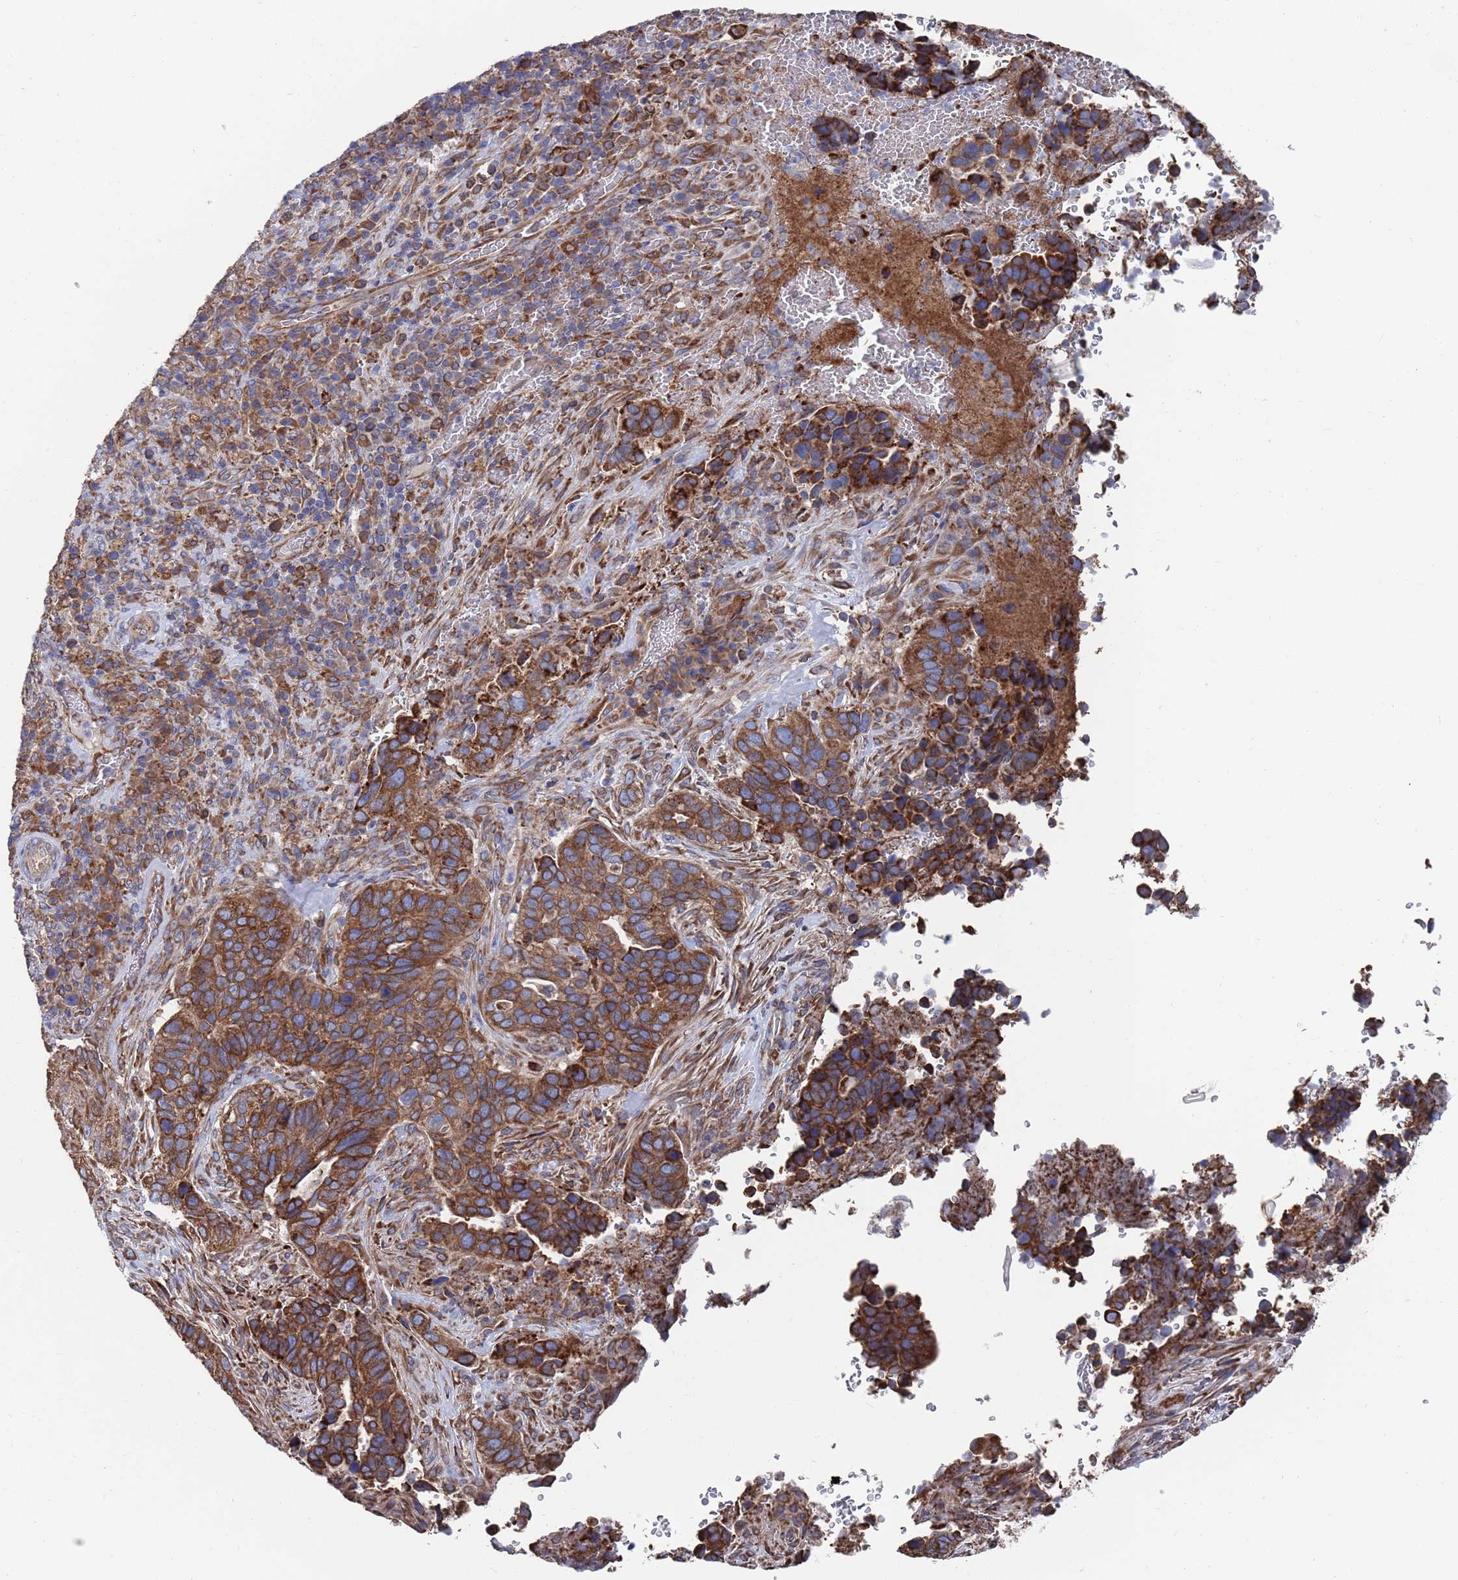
{"staining": {"intensity": "moderate", "quantity": ">75%", "location": "cytoplasmic/membranous"}, "tissue": "cervical cancer", "cell_type": "Tumor cells", "image_type": "cancer", "snomed": [{"axis": "morphology", "description": "Squamous cell carcinoma, NOS"}, {"axis": "topography", "description": "Cervix"}], "caption": "This is a photomicrograph of IHC staining of cervical squamous cell carcinoma, which shows moderate staining in the cytoplasmic/membranous of tumor cells.", "gene": "GID8", "patient": {"sex": "female", "age": 38}}